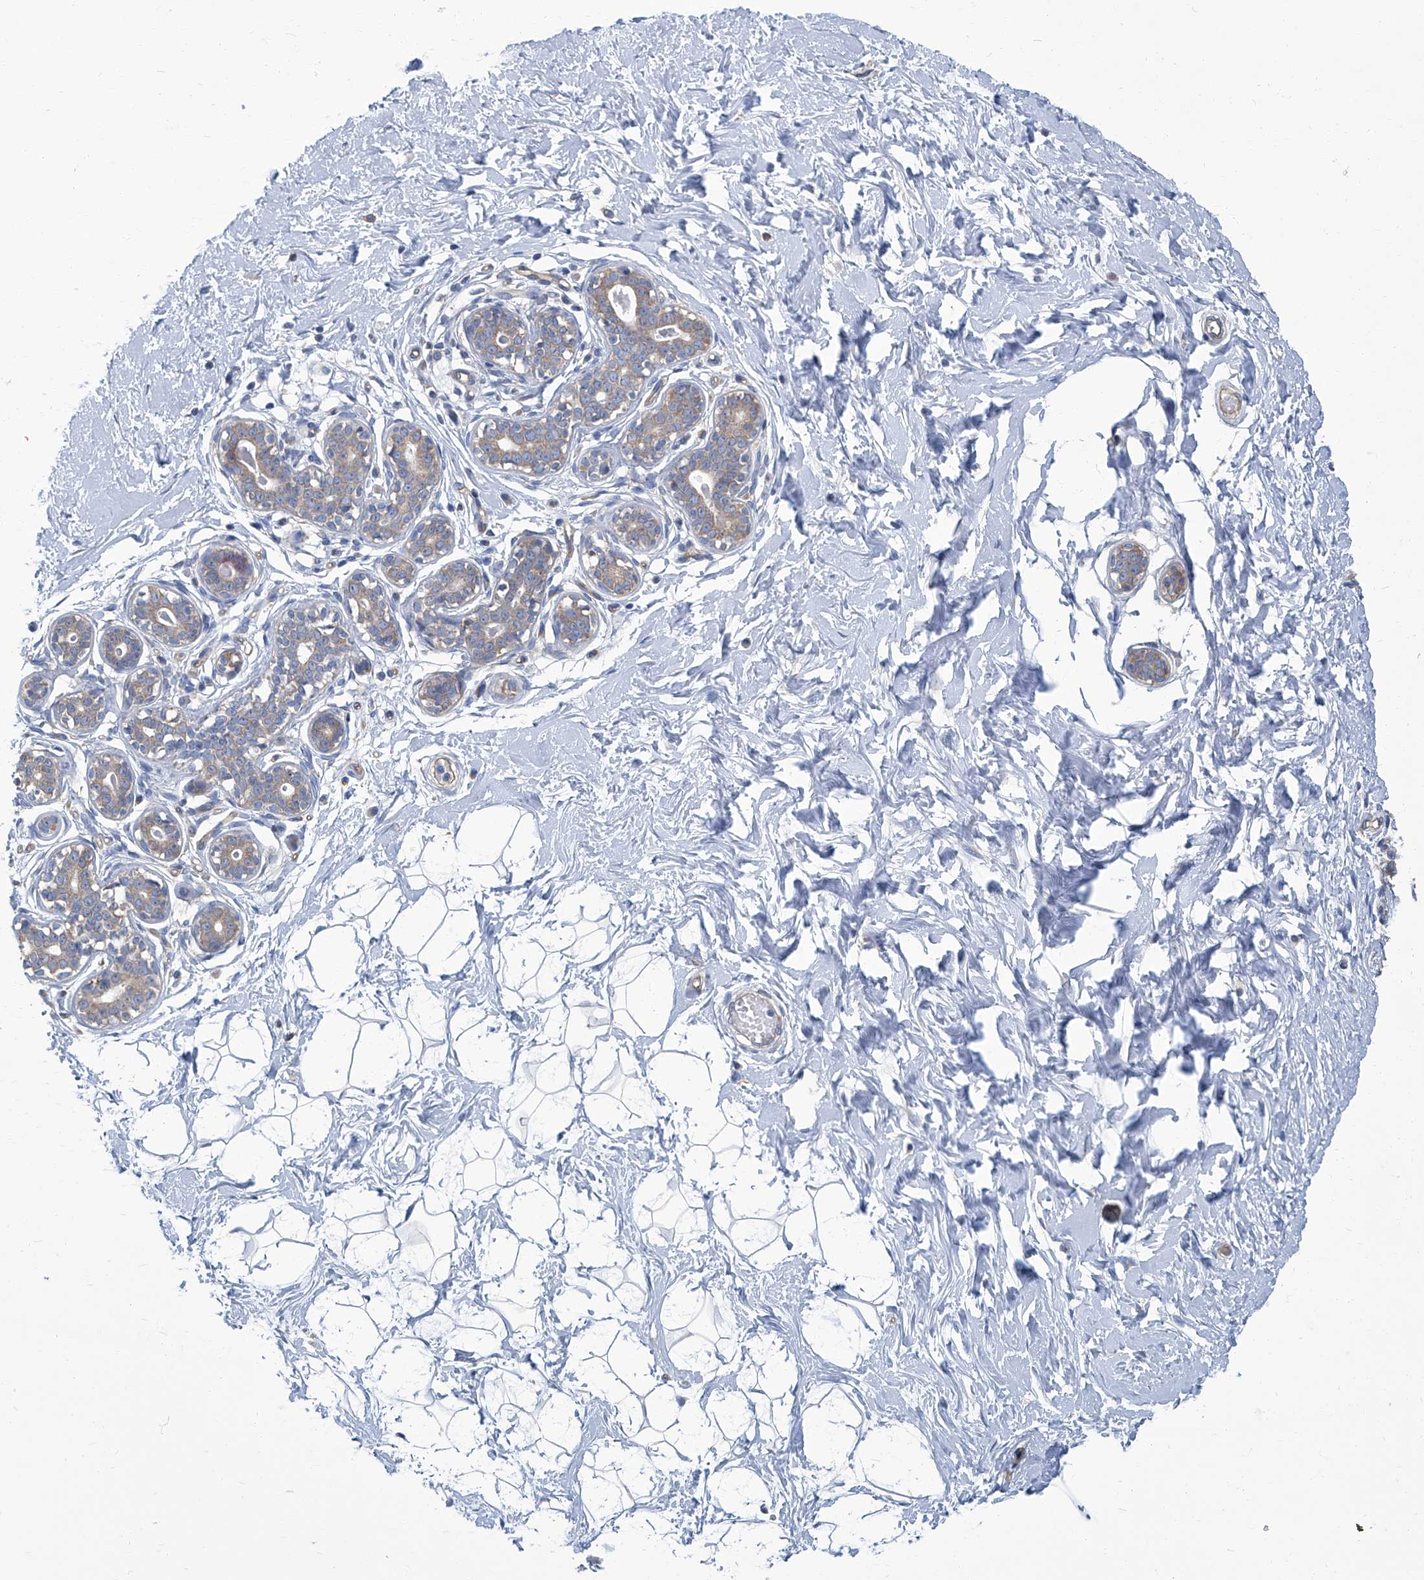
{"staining": {"intensity": "negative", "quantity": "none", "location": "none"}, "tissue": "breast", "cell_type": "Adipocytes", "image_type": "normal", "snomed": [{"axis": "morphology", "description": "Normal tissue, NOS"}, {"axis": "morphology", "description": "Adenoma, NOS"}, {"axis": "topography", "description": "Breast"}], "caption": "The image shows no significant expression in adipocytes of breast. (DAB (3,3'-diaminobenzidine) IHC visualized using brightfield microscopy, high magnification).", "gene": "PFKL", "patient": {"sex": "female", "age": 23}}